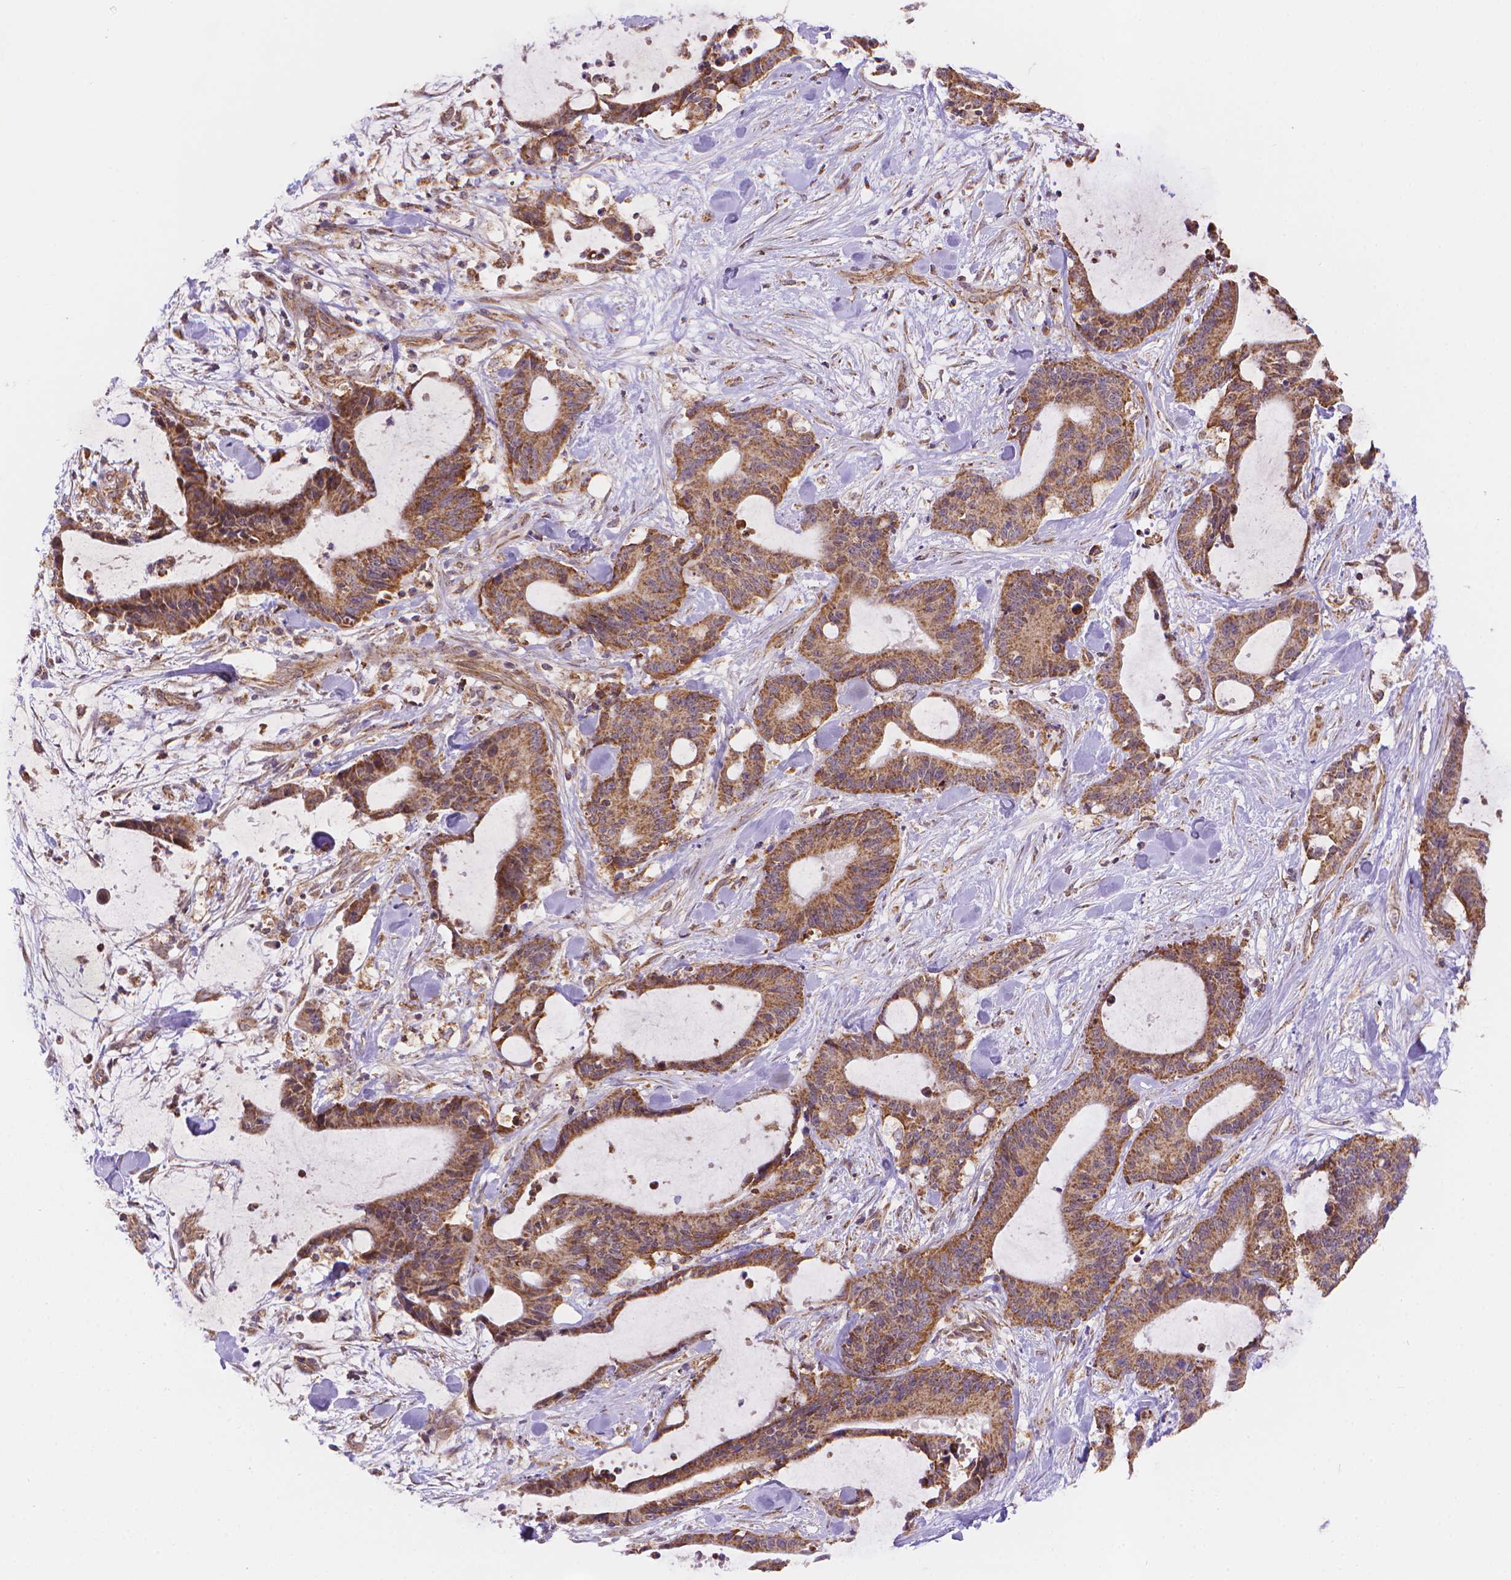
{"staining": {"intensity": "moderate", "quantity": ">75%", "location": "cytoplasmic/membranous"}, "tissue": "liver cancer", "cell_type": "Tumor cells", "image_type": "cancer", "snomed": [{"axis": "morphology", "description": "Cholangiocarcinoma"}, {"axis": "topography", "description": "Liver"}], "caption": "Immunohistochemistry staining of liver cholangiocarcinoma, which exhibits medium levels of moderate cytoplasmic/membranous positivity in approximately >75% of tumor cells indicating moderate cytoplasmic/membranous protein positivity. The staining was performed using DAB (3,3'-diaminobenzidine) (brown) for protein detection and nuclei were counterstained in hematoxylin (blue).", "gene": "CYYR1", "patient": {"sex": "female", "age": 73}}